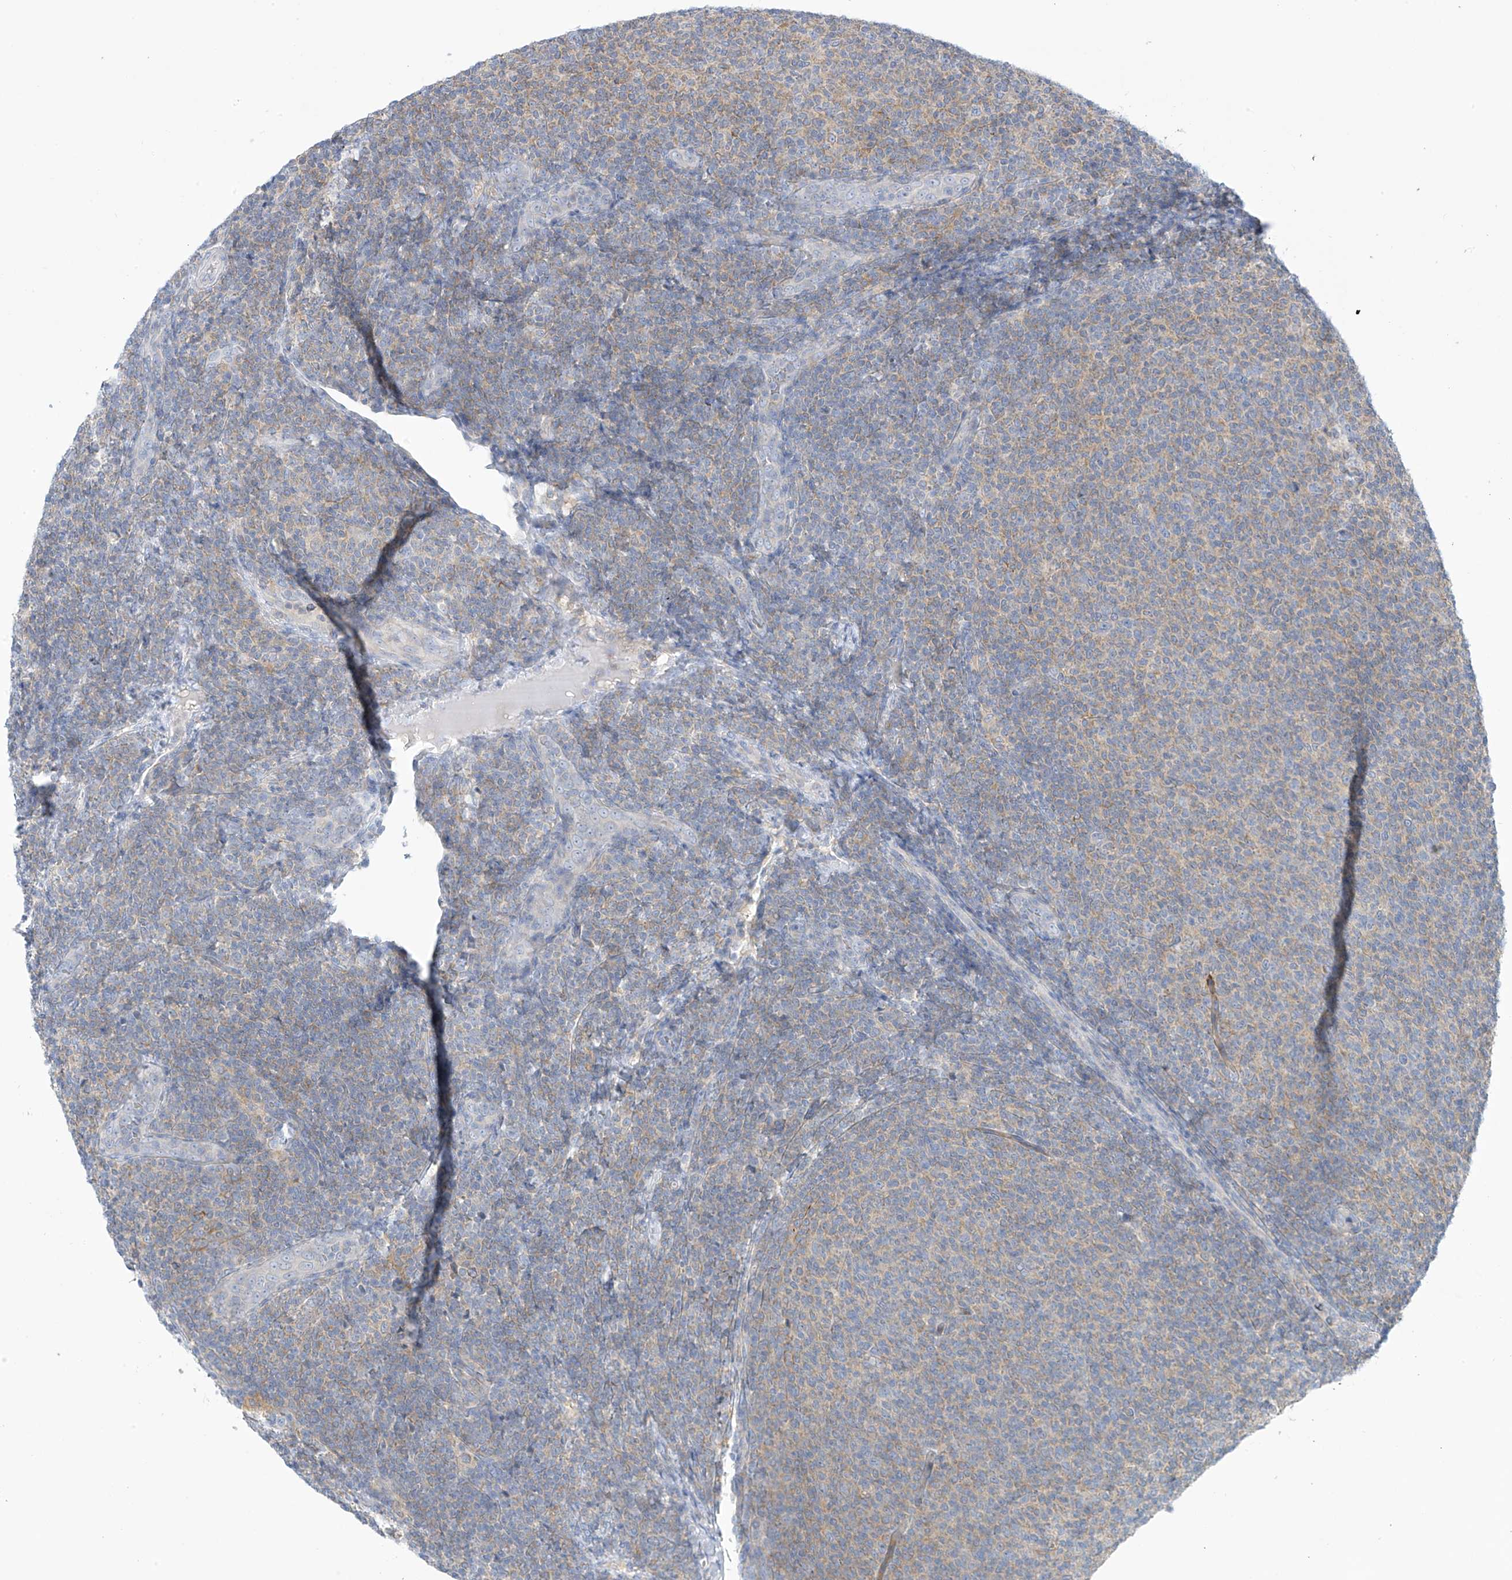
{"staining": {"intensity": "negative", "quantity": "none", "location": "none"}, "tissue": "lymphoma", "cell_type": "Tumor cells", "image_type": "cancer", "snomed": [{"axis": "morphology", "description": "Malignant lymphoma, non-Hodgkin's type, Low grade"}, {"axis": "topography", "description": "Lymph node"}], "caption": "Immunohistochemistry image of human lymphoma stained for a protein (brown), which shows no positivity in tumor cells.", "gene": "SLC6A12", "patient": {"sex": "male", "age": 66}}